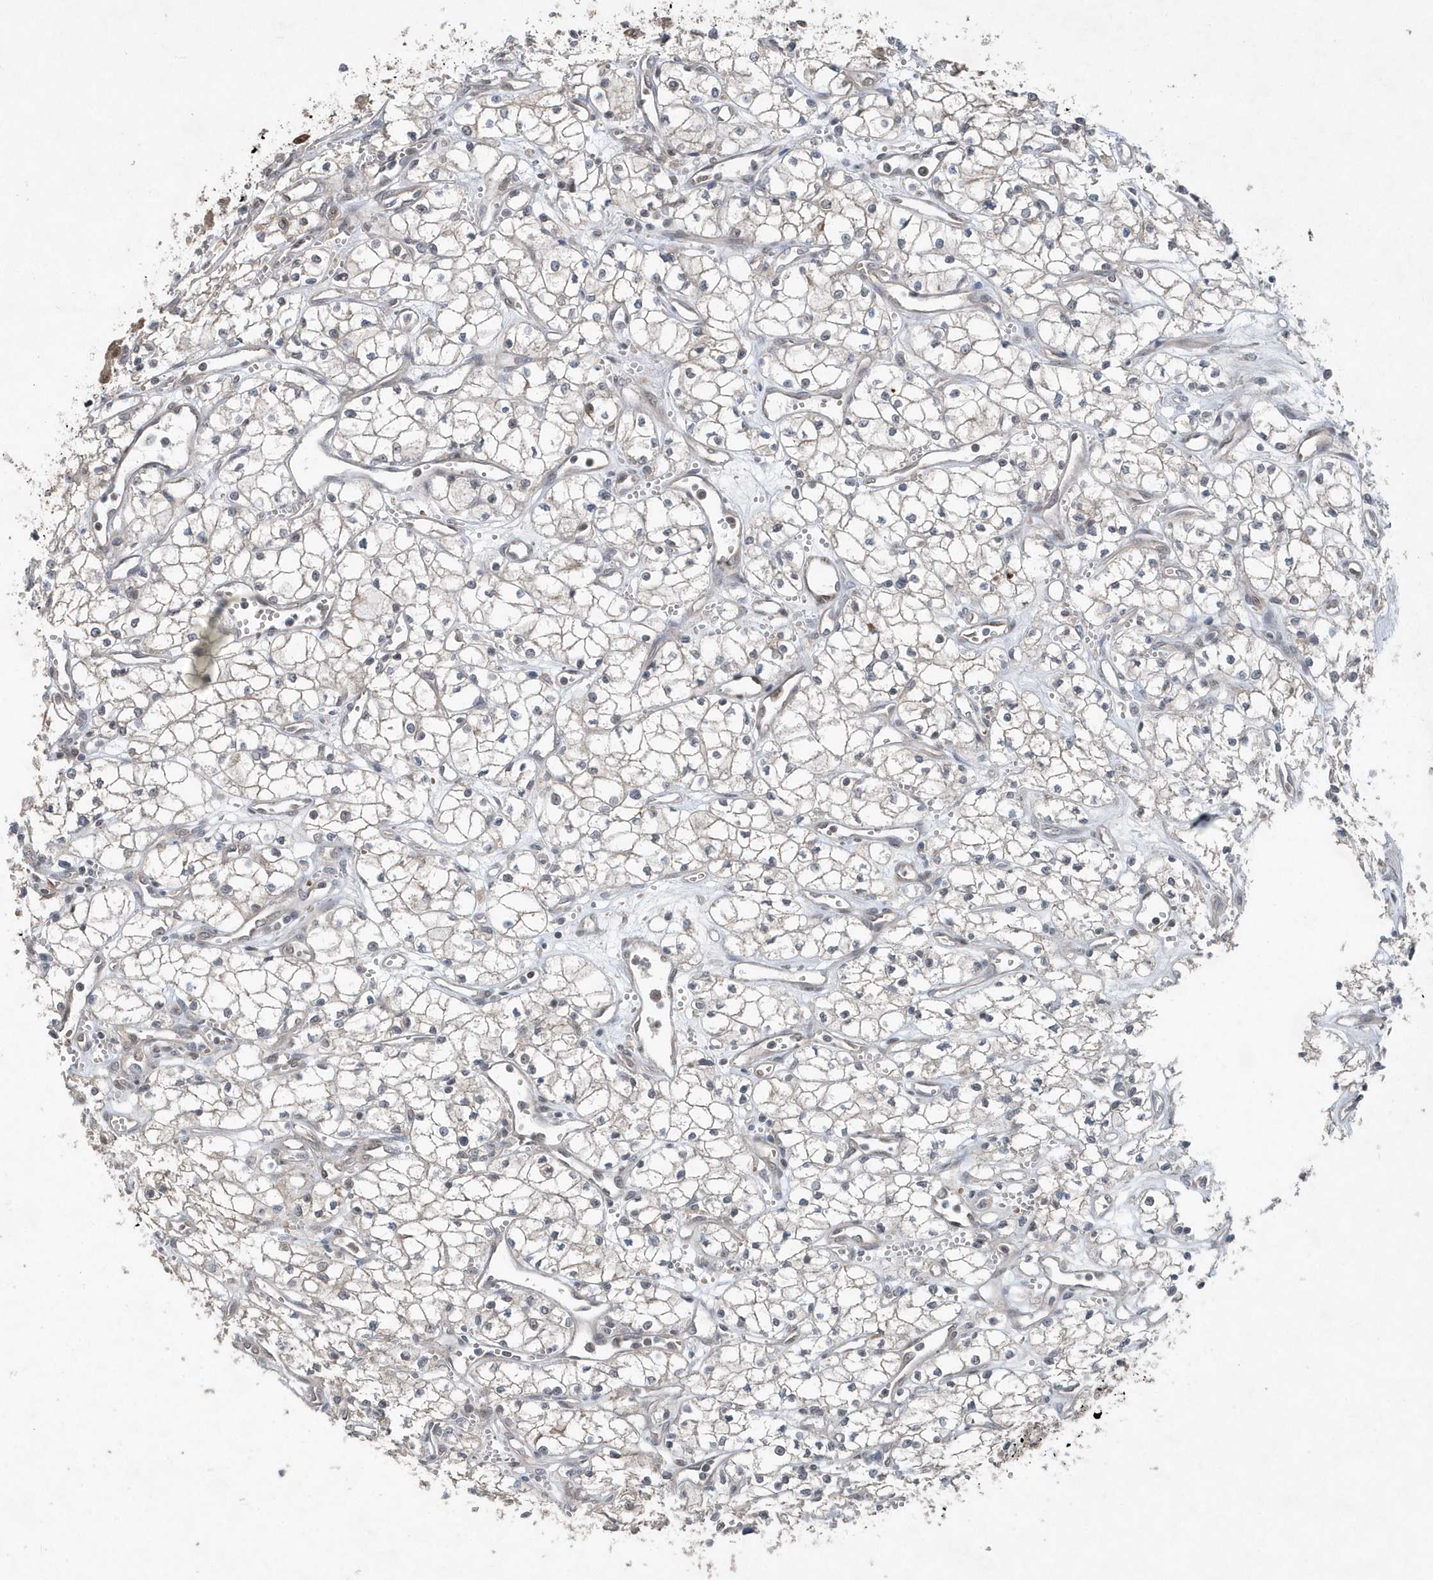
{"staining": {"intensity": "weak", "quantity": "<25%", "location": "cytoplasmic/membranous"}, "tissue": "renal cancer", "cell_type": "Tumor cells", "image_type": "cancer", "snomed": [{"axis": "morphology", "description": "Adenocarcinoma, NOS"}, {"axis": "topography", "description": "Kidney"}], "caption": "Immunohistochemistry photomicrograph of human adenocarcinoma (renal) stained for a protein (brown), which exhibits no staining in tumor cells. (Stains: DAB (3,3'-diaminobenzidine) immunohistochemistry (IHC) with hematoxylin counter stain, Microscopy: brightfield microscopy at high magnification).", "gene": "QTRT2", "patient": {"sex": "male", "age": 59}}